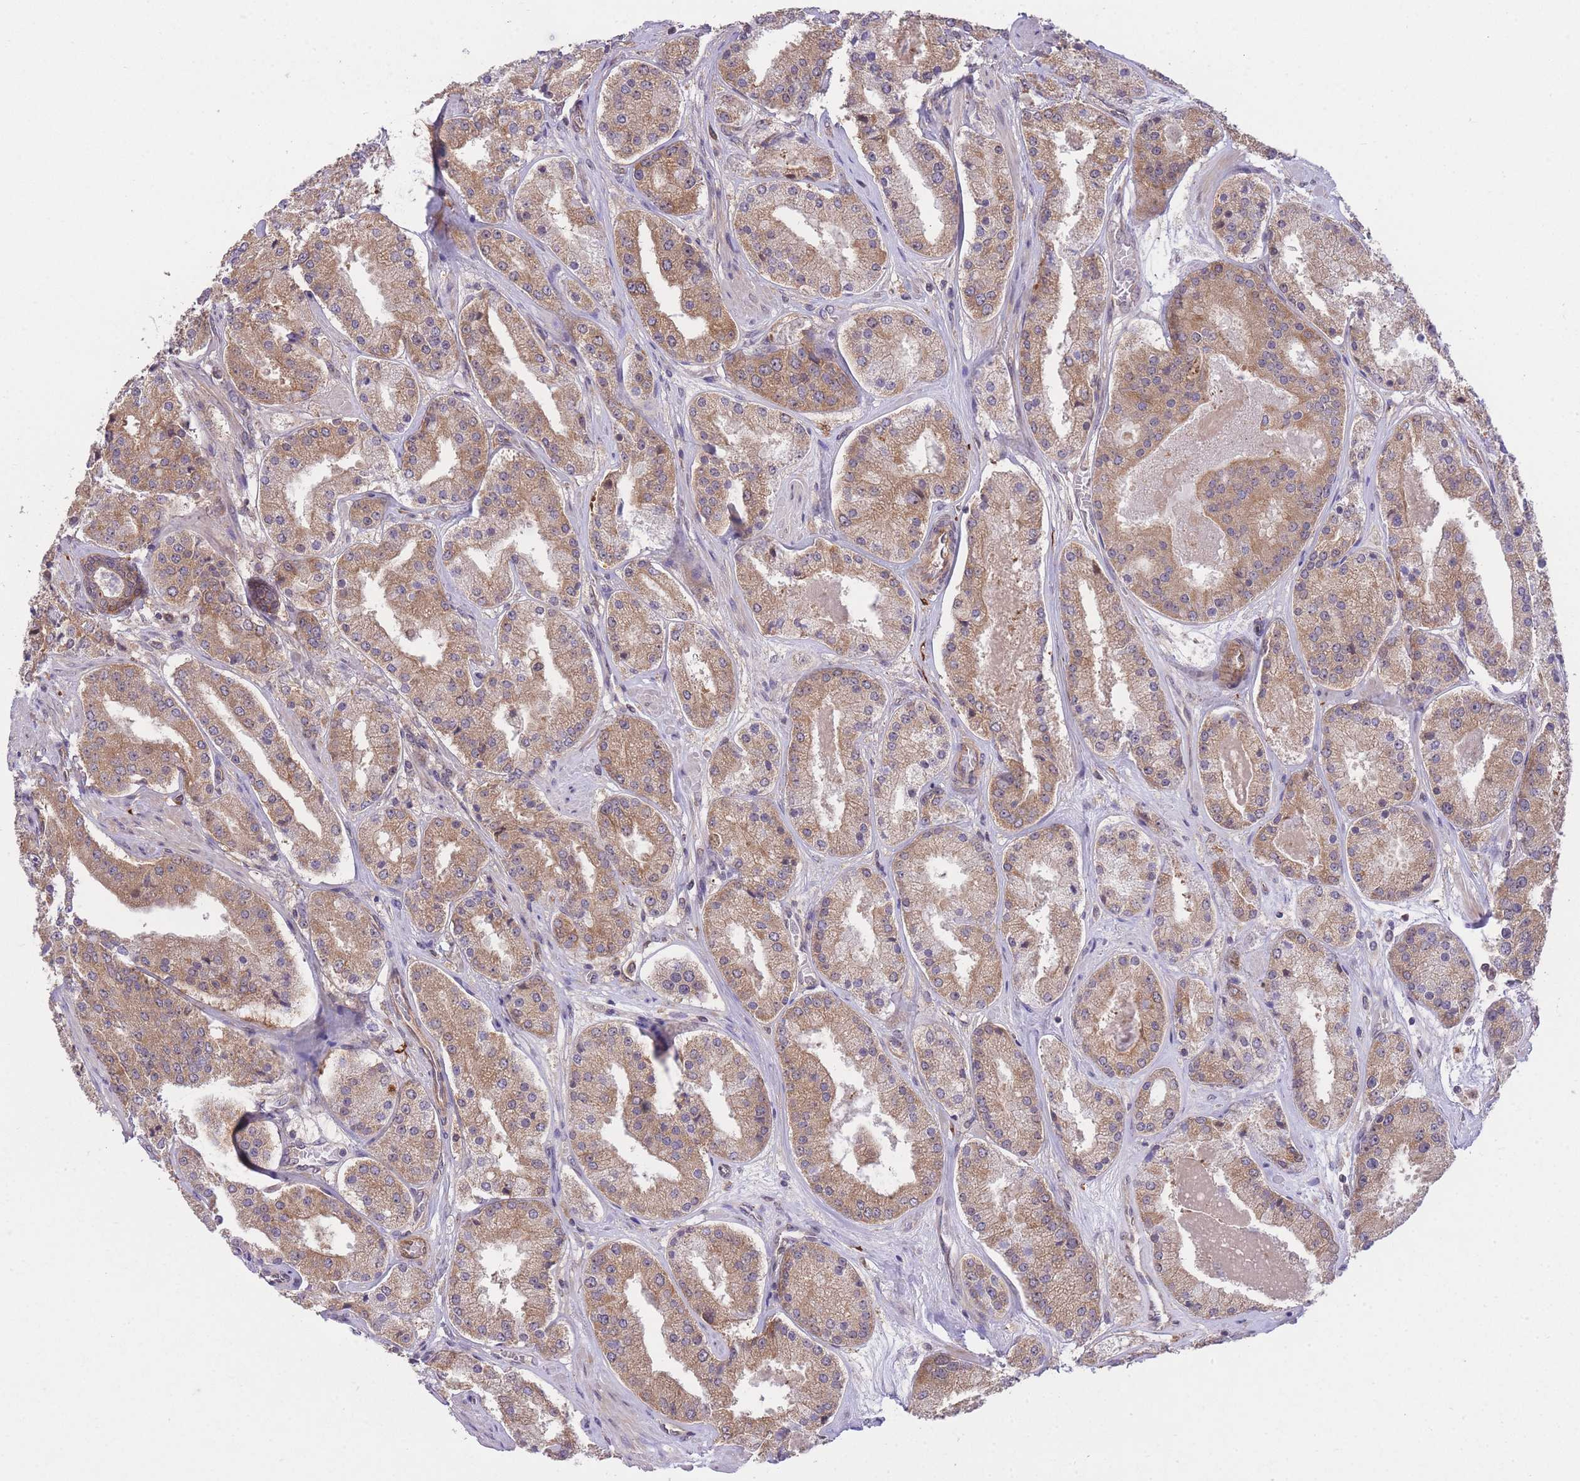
{"staining": {"intensity": "moderate", "quantity": ">75%", "location": "cytoplasmic/membranous"}, "tissue": "prostate cancer", "cell_type": "Tumor cells", "image_type": "cancer", "snomed": [{"axis": "morphology", "description": "Adenocarcinoma, High grade"}, {"axis": "topography", "description": "Prostate"}], "caption": "A medium amount of moderate cytoplasmic/membranous expression is appreciated in approximately >75% of tumor cells in prostate cancer (adenocarcinoma (high-grade)) tissue.", "gene": "EXOSC8", "patient": {"sex": "male", "age": 63}}